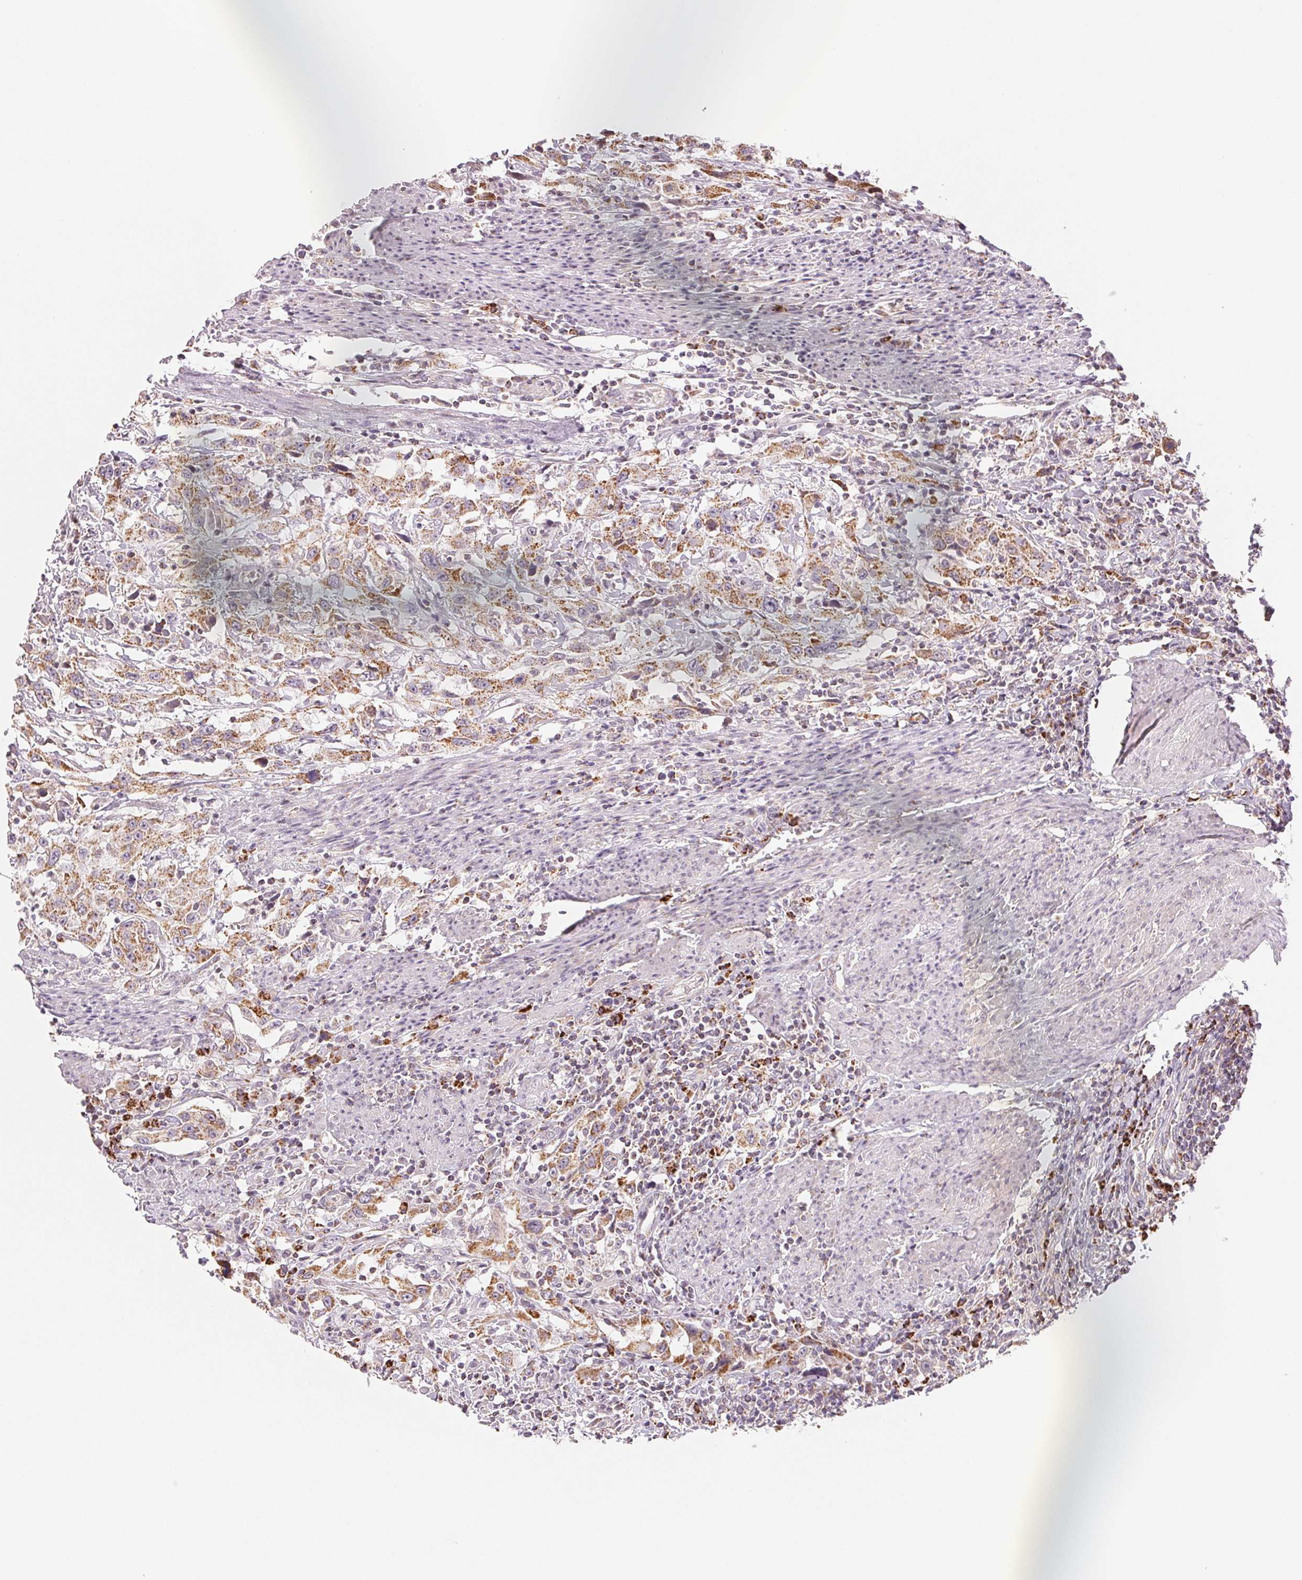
{"staining": {"intensity": "moderate", "quantity": ">75%", "location": "cytoplasmic/membranous"}, "tissue": "urothelial cancer", "cell_type": "Tumor cells", "image_type": "cancer", "snomed": [{"axis": "morphology", "description": "Urothelial carcinoma, High grade"}, {"axis": "topography", "description": "Urinary bladder"}], "caption": "Urothelial cancer tissue exhibits moderate cytoplasmic/membranous staining in approximately >75% of tumor cells", "gene": "HINT2", "patient": {"sex": "male", "age": 61}}